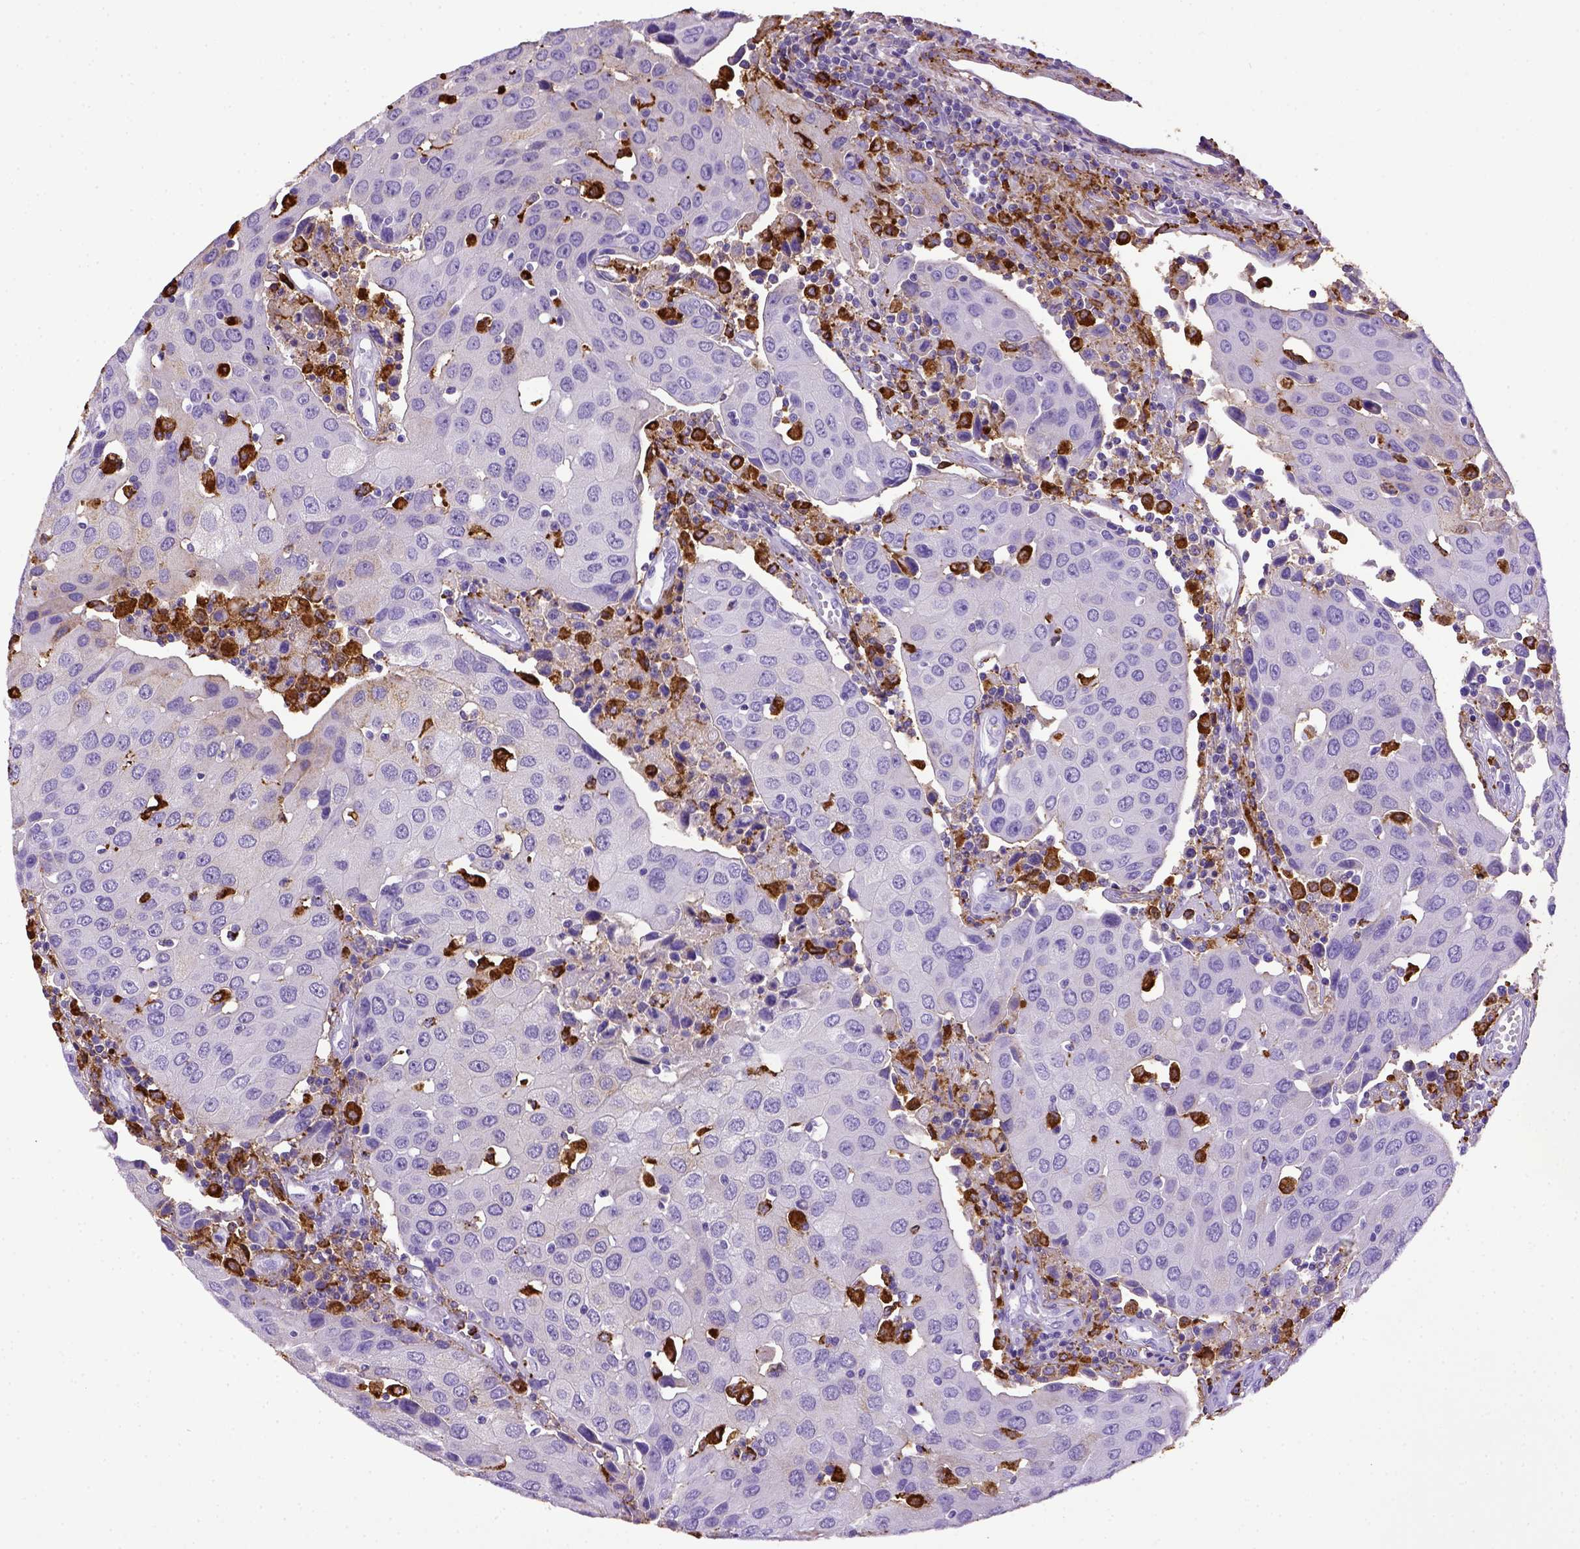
{"staining": {"intensity": "negative", "quantity": "none", "location": "none"}, "tissue": "urothelial cancer", "cell_type": "Tumor cells", "image_type": "cancer", "snomed": [{"axis": "morphology", "description": "Urothelial carcinoma, High grade"}, {"axis": "topography", "description": "Urinary bladder"}], "caption": "Immunohistochemistry (IHC) image of neoplastic tissue: human high-grade urothelial carcinoma stained with DAB displays no significant protein positivity in tumor cells.", "gene": "CD68", "patient": {"sex": "female", "age": 85}}